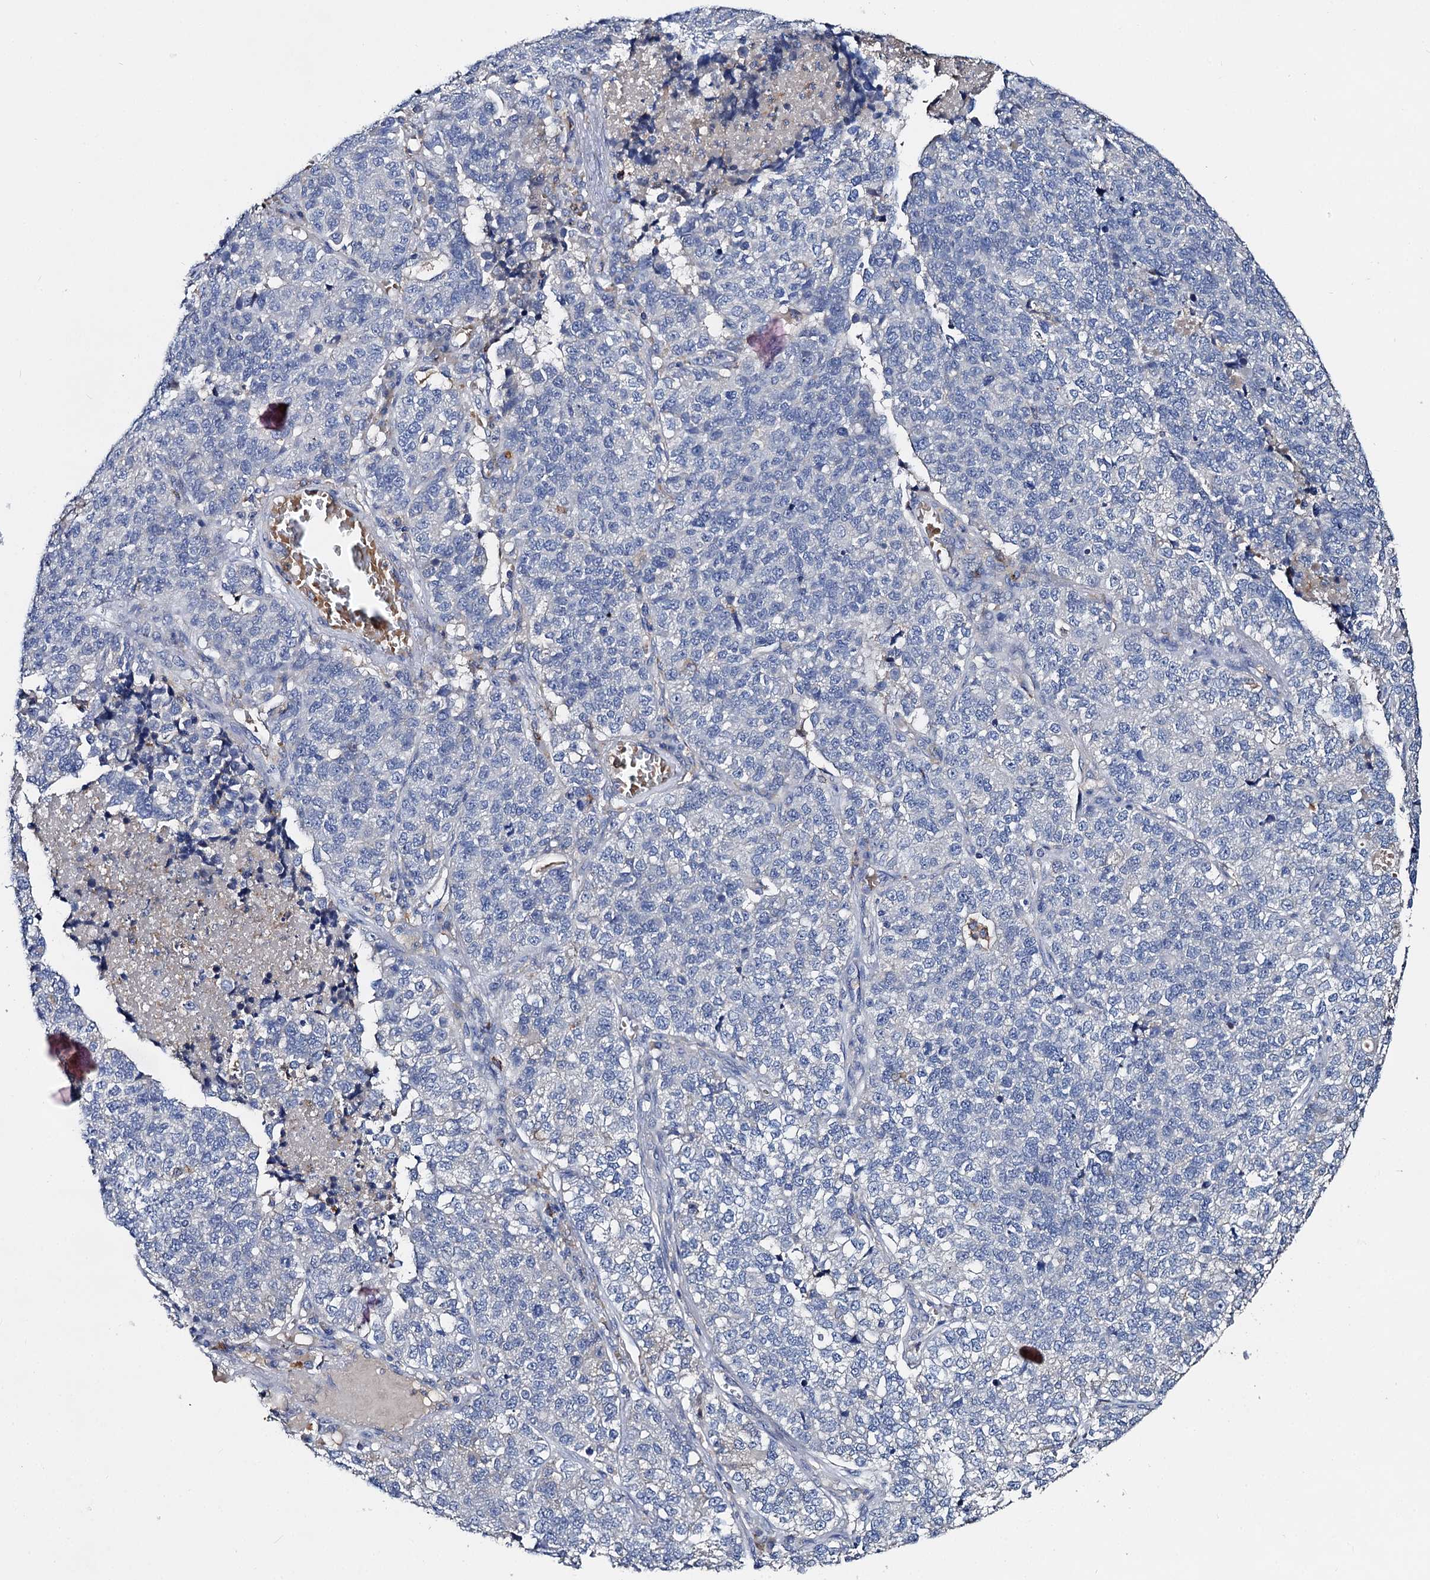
{"staining": {"intensity": "negative", "quantity": "none", "location": "none"}, "tissue": "lung cancer", "cell_type": "Tumor cells", "image_type": "cancer", "snomed": [{"axis": "morphology", "description": "Adenocarcinoma, NOS"}, {"axis": "topography", "description": "Lung"}], "caption": "High magnification brightfield microscopy of lung cancer (adenocarcinoma) stained with DAB (brown) and counterstained with hematoxylin (blue): tumor cells show no significant staining.", "gene": "HVCN1", "patient": {"sex": "male", "age": 49}}